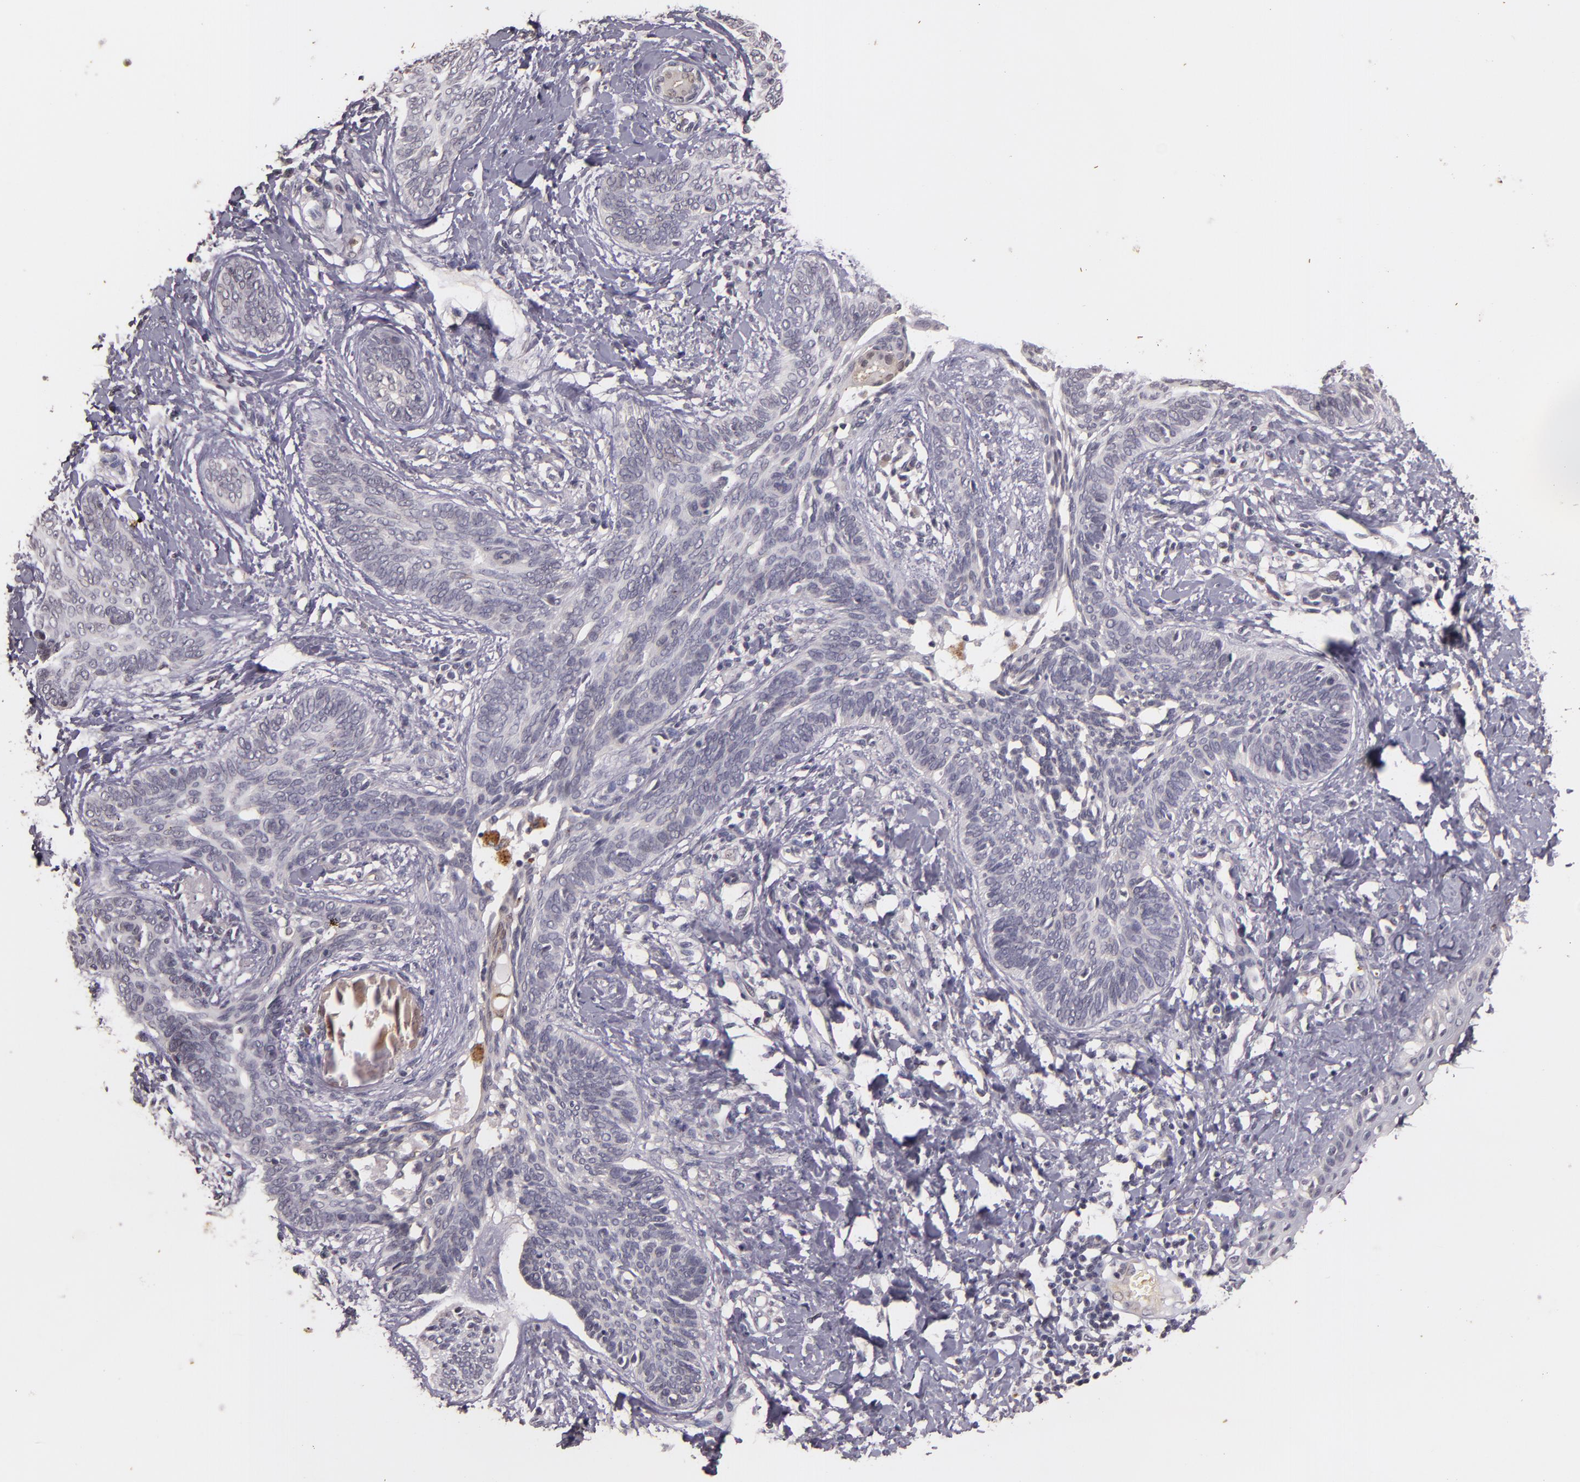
{"staining": {"intensity": "negative", "quantity": "none", "location": "none"}, "tissue": "skin cancer", "cell_type": "Tumor cells", "image_type": "cancer", "snomed": [{"axis": "morphology", "description": "Basal cell carcinoma"}, {"axis": "topography", "description": "Skin"}], "caption": "There is no significant positivity in tumor cells of skin basal cell carcinoma. Nuclei are stained in blue.", "gene": "TFF1", "patient": {"sex": "female", "age": 81}}